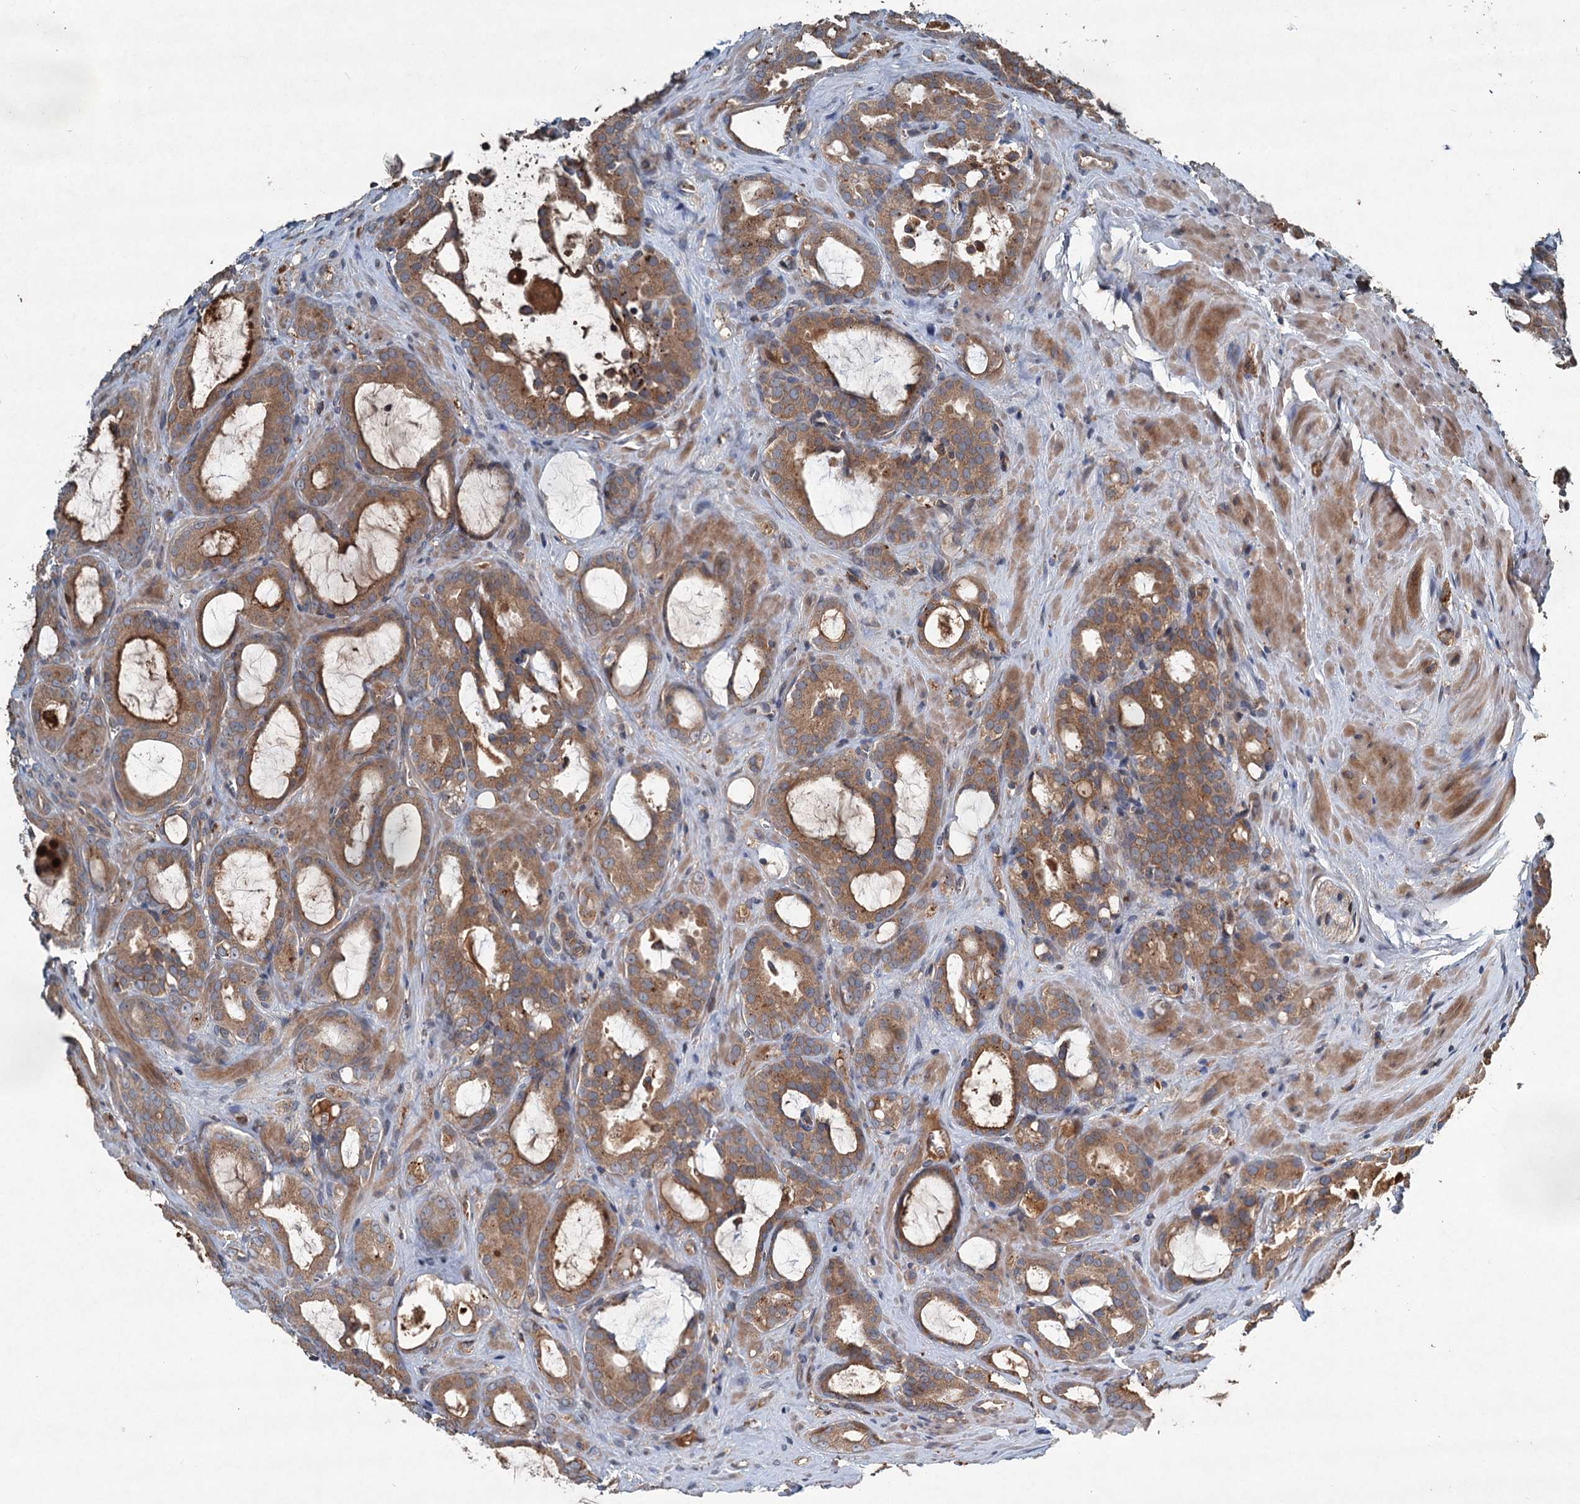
{"staining": {"intensity": "moderate", "quantity": ">75%", "location": "cytoplasmic/membranous"}, "tissue": "prostate cancer", "cell_type": "Tumor cells", "image_type": "cancer", "snomed": [{"axis": "morphology", "description": "Adenocarcinoma, High grade"}, {"axis": "topography", "description": "Prostate"}], "caption": "The image demonstrates a brown stain indicating the presence of a protein in the cytoplasmic/membranous of tumor cells in prostate adenocarcinoma (high-grade). (brown staining indicates protein expression, while blue staining denotes nuclei).", "gene": "TAPBPL", "patient": {"sex": "male", "age": 72}}